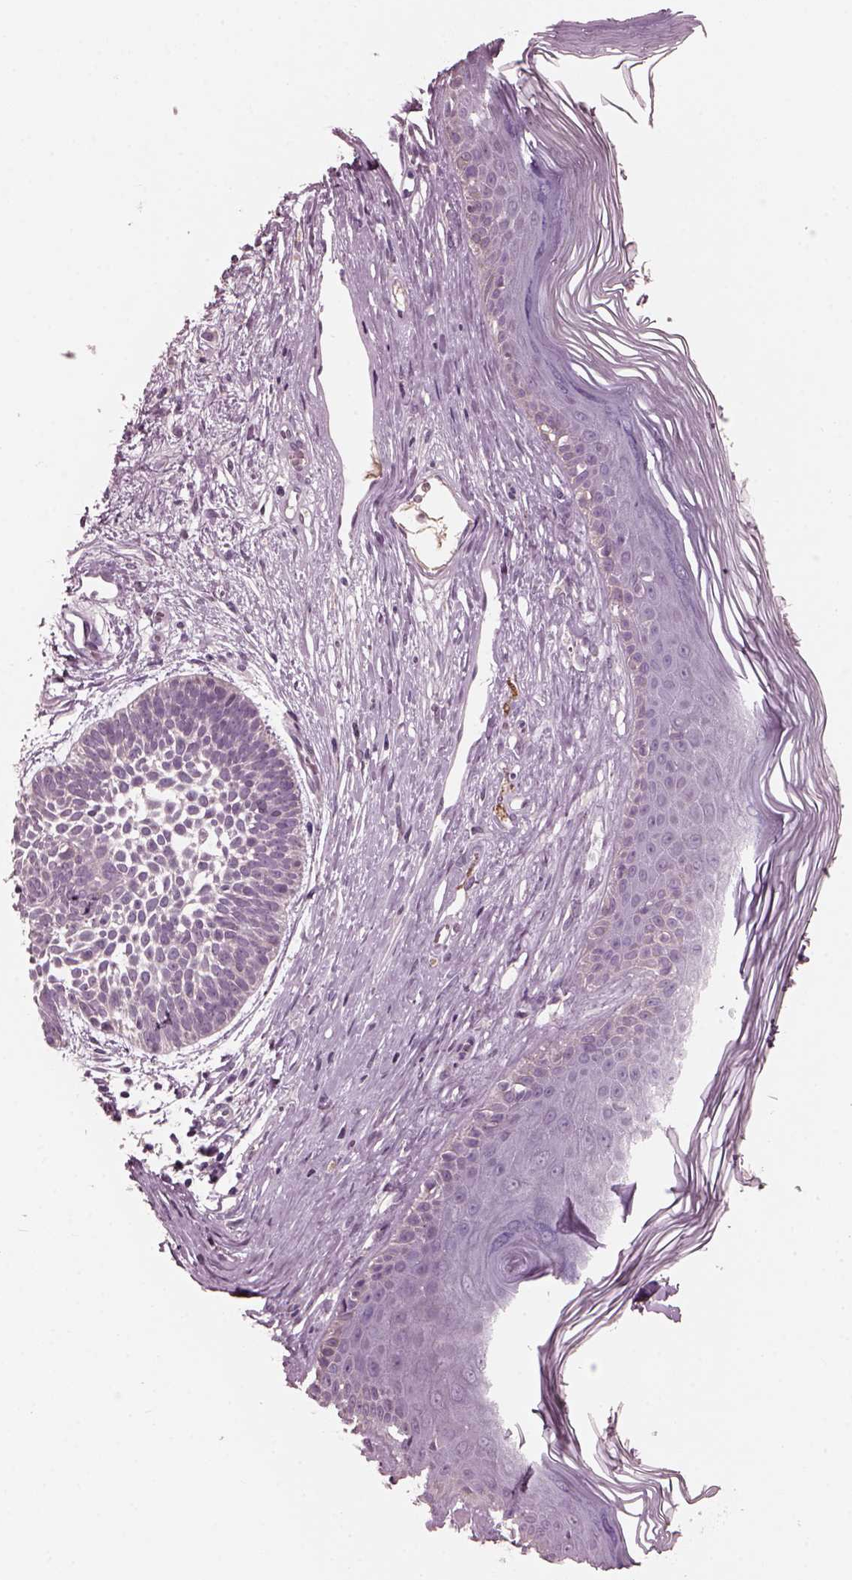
{"staining": {"intensity": "negative", "quantity": "none", "location": "none"}, "tissue": "skin cancer", "cell_type": "Tumor cells", "image_type": "cancer", "snomed": [{"axis": "morphology", "description": "Basal cell carcinoma"}, {"axis": "topography", "description": "Skin"}], "caption": "The immunohistochemistry micrograph has no significant staining in tumor cells of skin cancer (basal cell carcinoma) tissue.", "gene": "PORCN", "patient": {"sex": "male", "age": 85}}